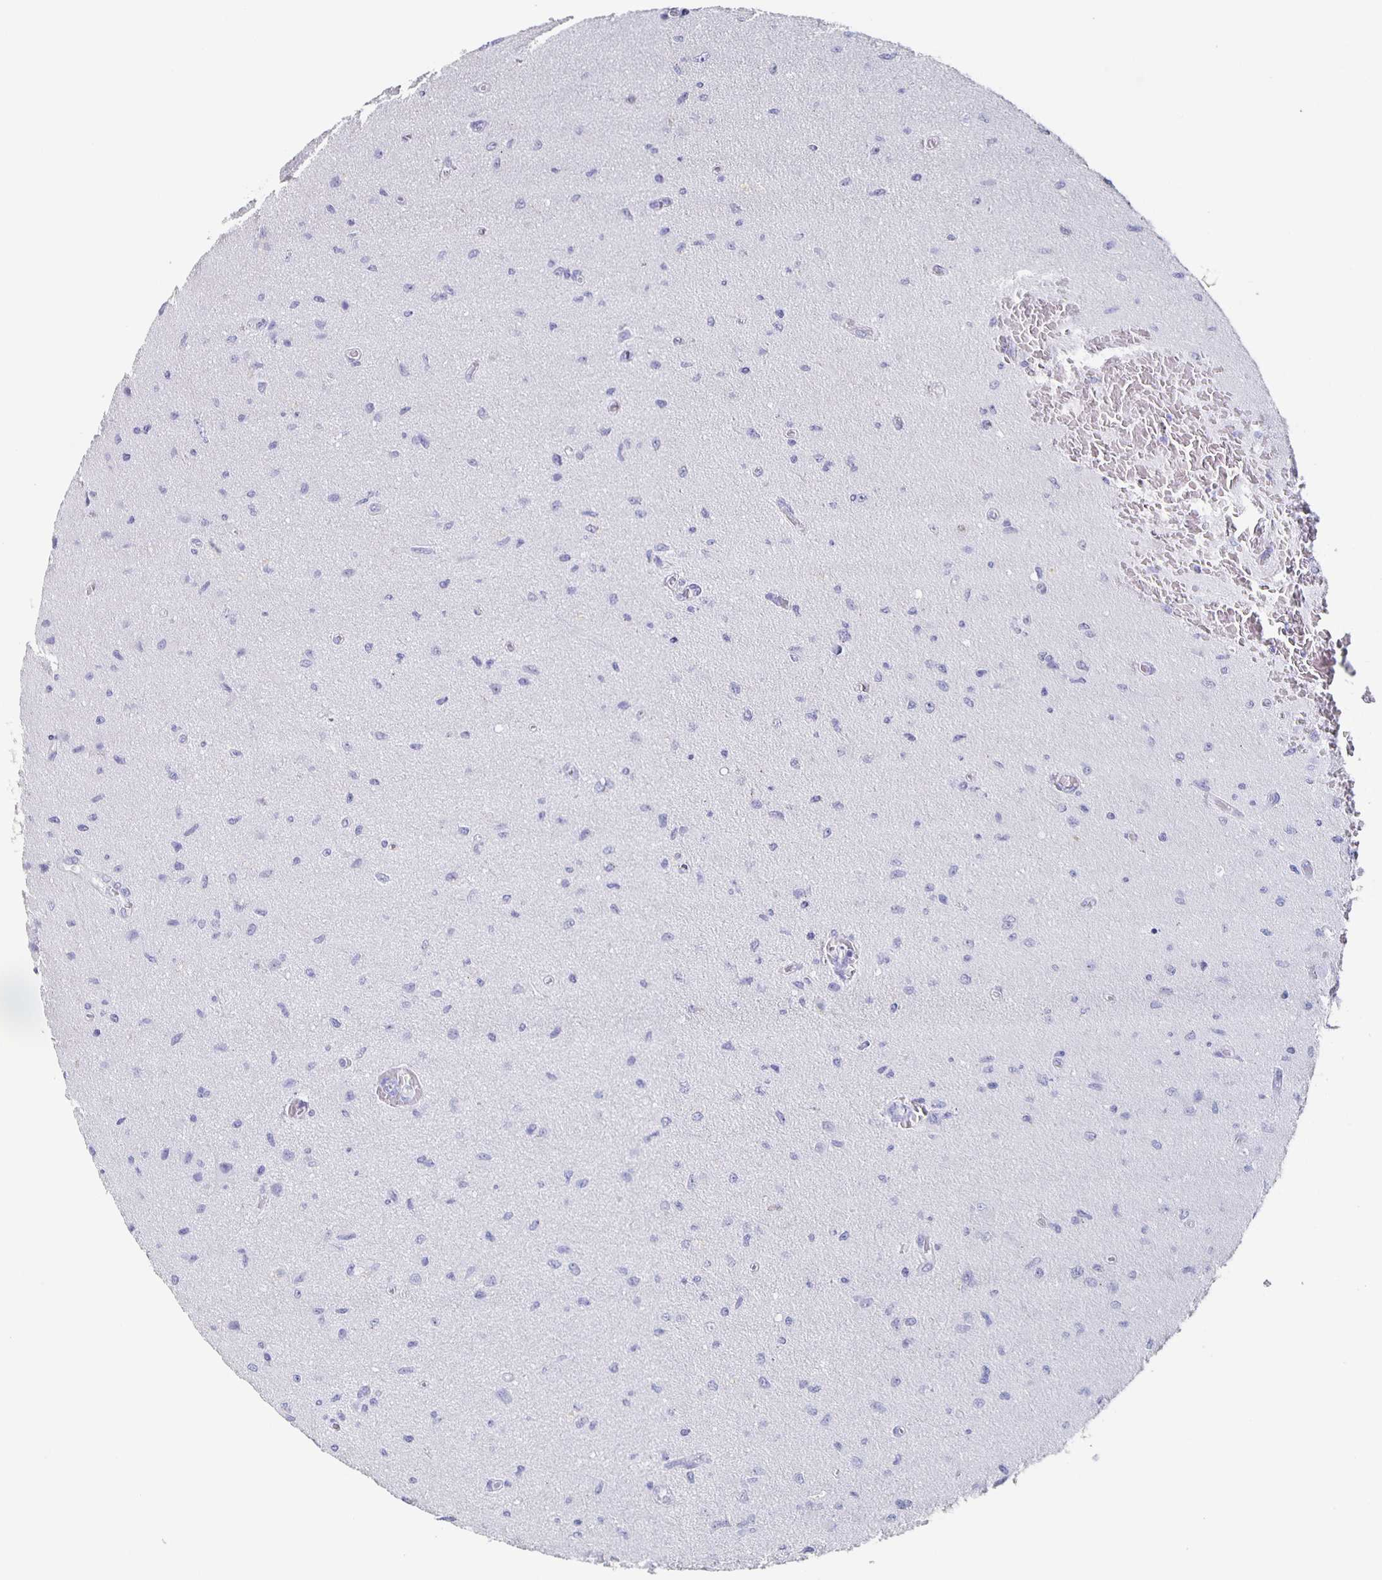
{"staining": {"intensity": "negative", "quantity": "none", "location": "none"}, "tissue": "glioma", "cell_type": "Tumor cells", "image_type": "cancer", "snomed": [{"axis": "morphology", "description": "Glioma, malignant, High grade"}, {"axis": "topography", "description": "Brain"}], "caption": "IHC histopathology image of human malignant glioma (high-grade) stained for a protein (brown), which shows no staining in tumor cells. (DAB immunohistochemistry (IHC), high magnification).", "gene": "SLC34A2", "patient": {"sex": "male", "age": 67}}